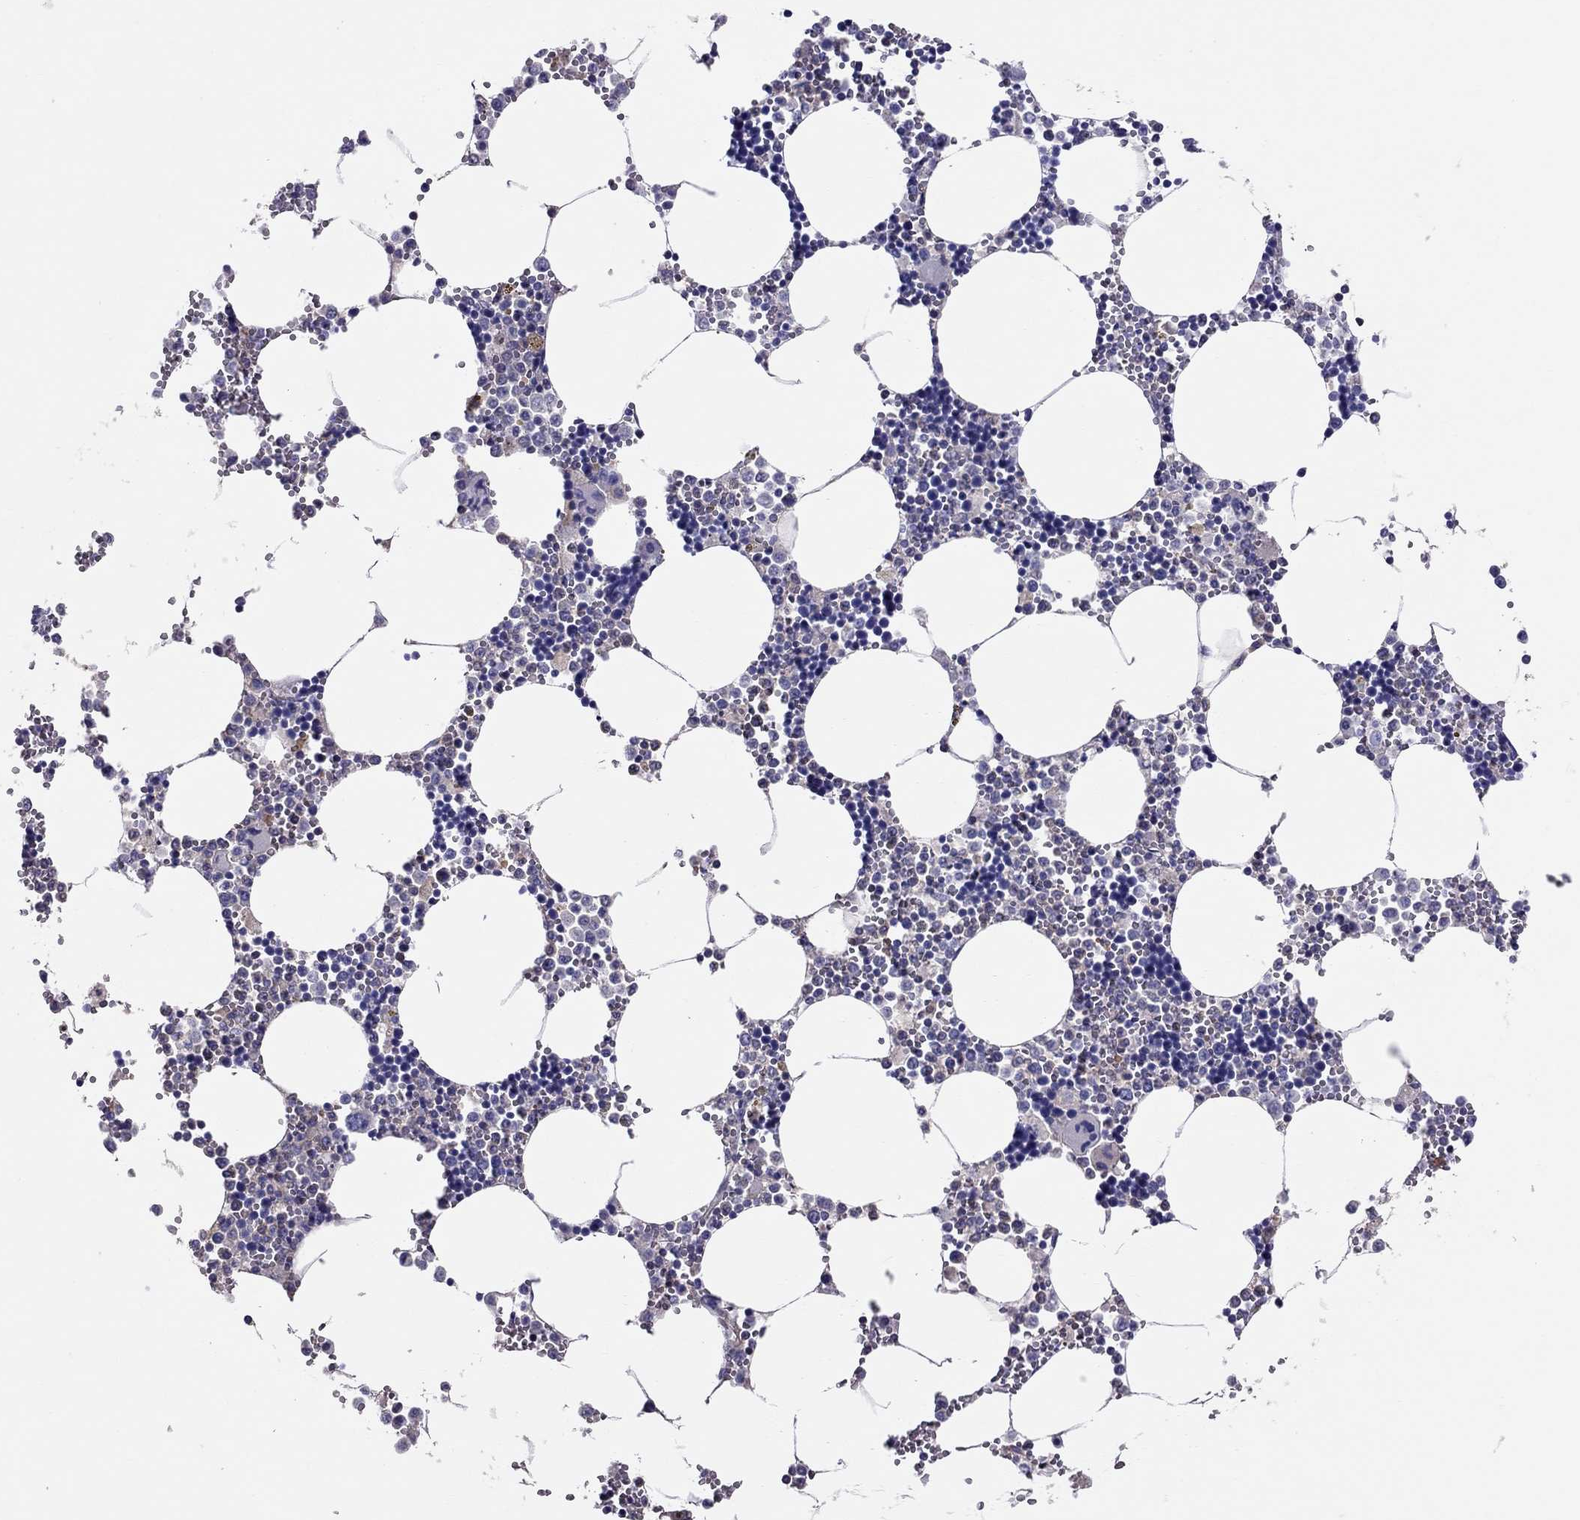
{"staining": {"intensity": "negative", "quantity": "none", "location": "none"}, "tissue": "bone marrow", "cell_type": "Hematopoietic cells", "image_type": "normal", "snomed": [{"axis": "morphology", "description": "Normal tissue, NOS"}, {"axis": "topography", "description": "Bone marrow"}], "caption": "Image shows no significant protein staining in hematopoietic cells of benign bone marrow. (Brightfield microscopy of DAB (3,3'-diaminobenzidine) immunohistochemistry at high magnification).", "gene": "TEX22", "patient": {"sex": "male", "age": 54}}